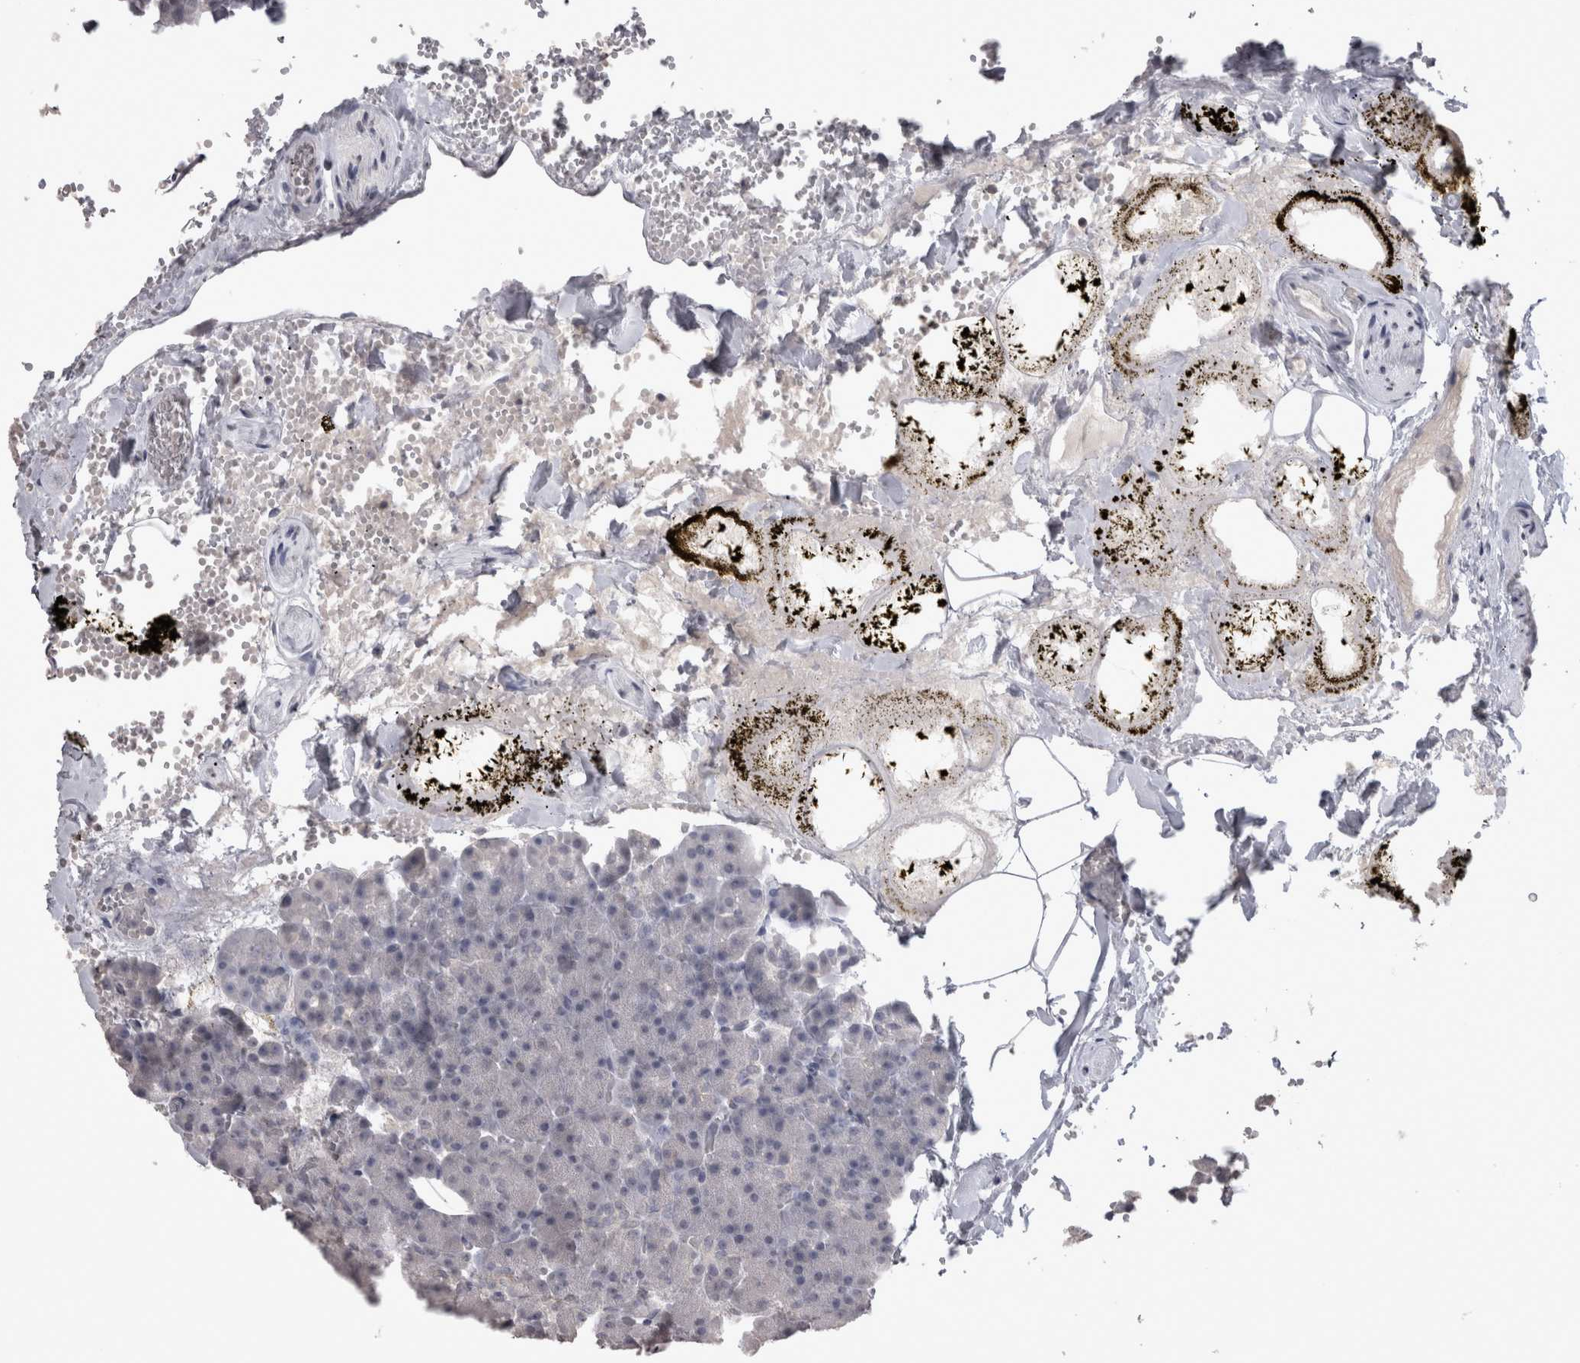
{"staining": {"intensity": "negative", "quantity": "none", "location": "none"}, "tissue": "pancreas", "cell_type": "Exocrine glandular cells", "image_type": "normal", "snomed": [{"axis": "morphology", "description": "Normal tissue, NOS"}, {"axis": "morphology", "description": "Carcinoid, malignant, NOS"}, {"axis": "topography", "description": "Pancreas"}], "caption": "Immunohistochemistry (IHC) photomicrograph of unremarkable pancreas: human pancreas stained with DAB (3,3'-diaminobenzidine) displays no significant protein expression in exocrine glandular cells.", "gene": "LAX1", "patient": {"sex": "female", "age": 35}}